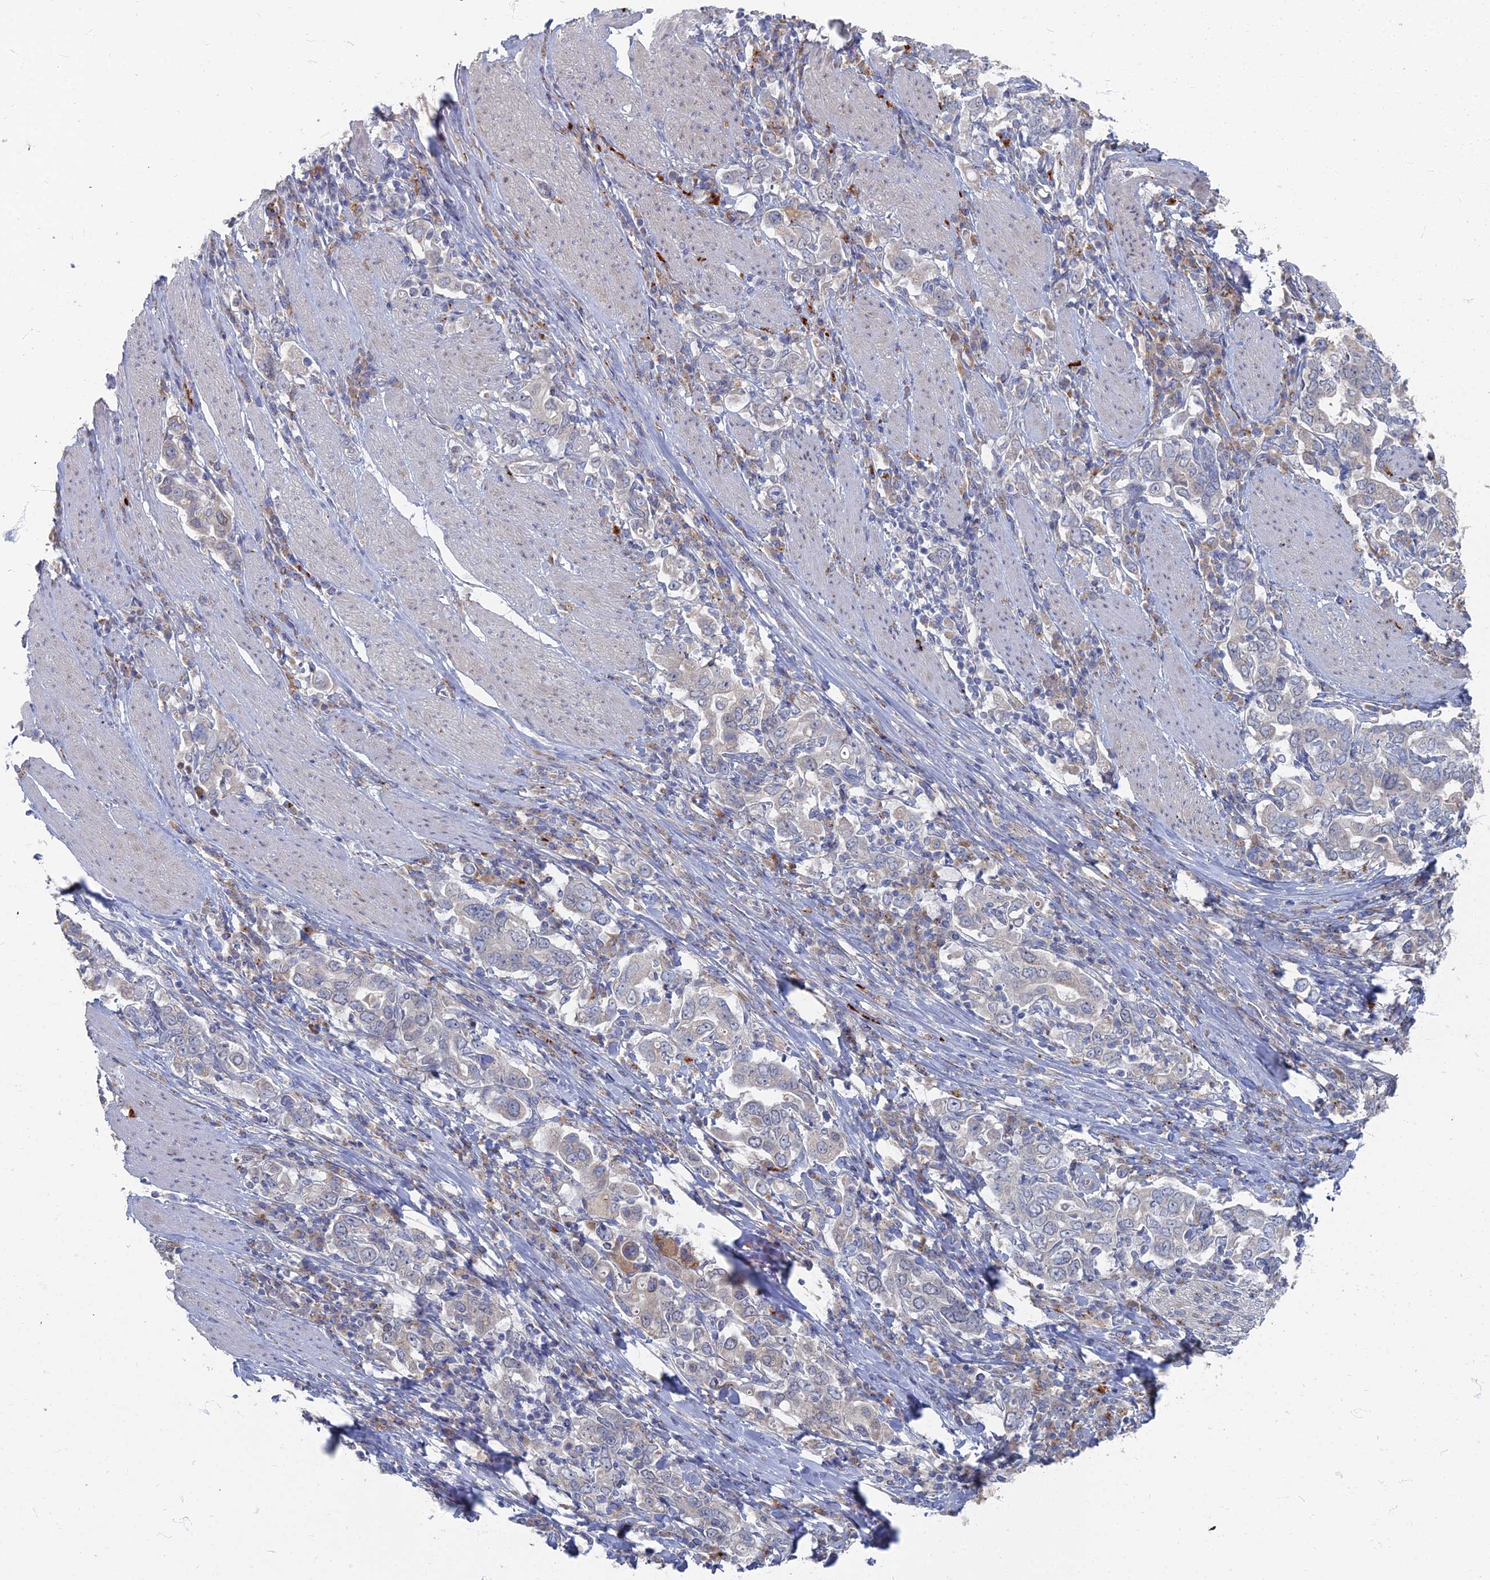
{"staining": {"intensity": "negative", "quantity": "none", "location": "none"}, "tissue": "stomach cancer", "cell_type": "Tumor cells", "image_type": "cancer", "snomed": [{"axis": "morphology", "description": "Adenocarcinoma, NOS"}, {"axis": "topography", "description": "Stomach, upper"}], "caption": "Histopathology image shows no significant protein expression in tumor cells of stomach cancer (adenocarcinoma).", "gene": "TMEM128", "patient": {"sex": "male", "age": 62}}